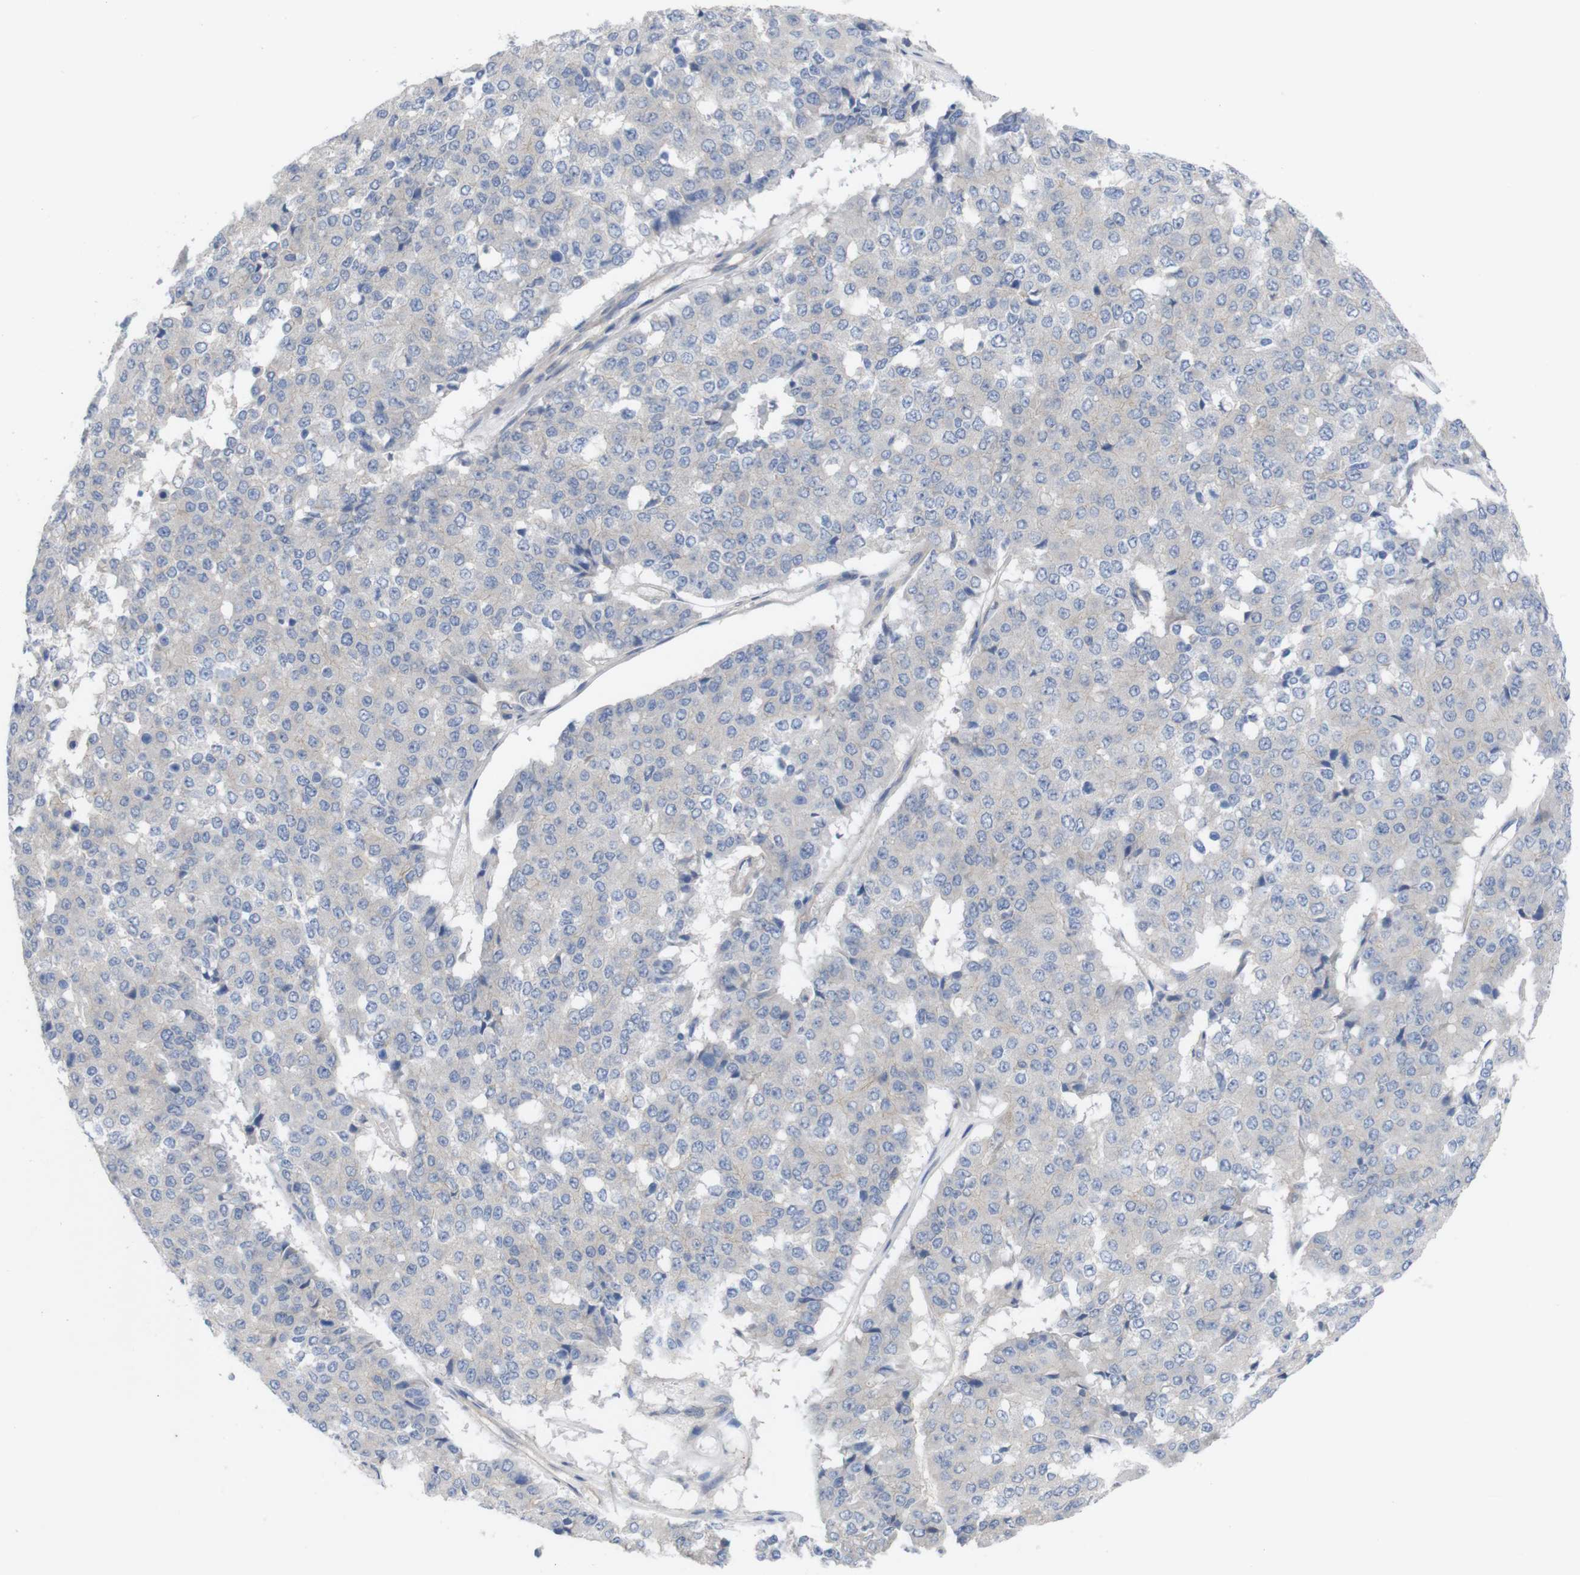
{"staining": {"intensity": "negative", "quantity": "none", "location": "none"}, "tissue": "pancreatic cancer", "cell_type": "Tumor cells", "image_type": "cancer", "snomed": [{"axis": "morphology", "description": "Adenocarcinoma, NOS"}, {"axis": "topography", "description": "Pancreas"}], "caption": "Tumor cells show no significant expression in pancreatic cancer. (Stains: DAB immunohistochemistry (IHC) with hematoxylin counter stain, Microscopy: brightfield microscopy at high magnification).", "gene": "KIDINS220", "patient": {"sex": "male", "age": 50}}